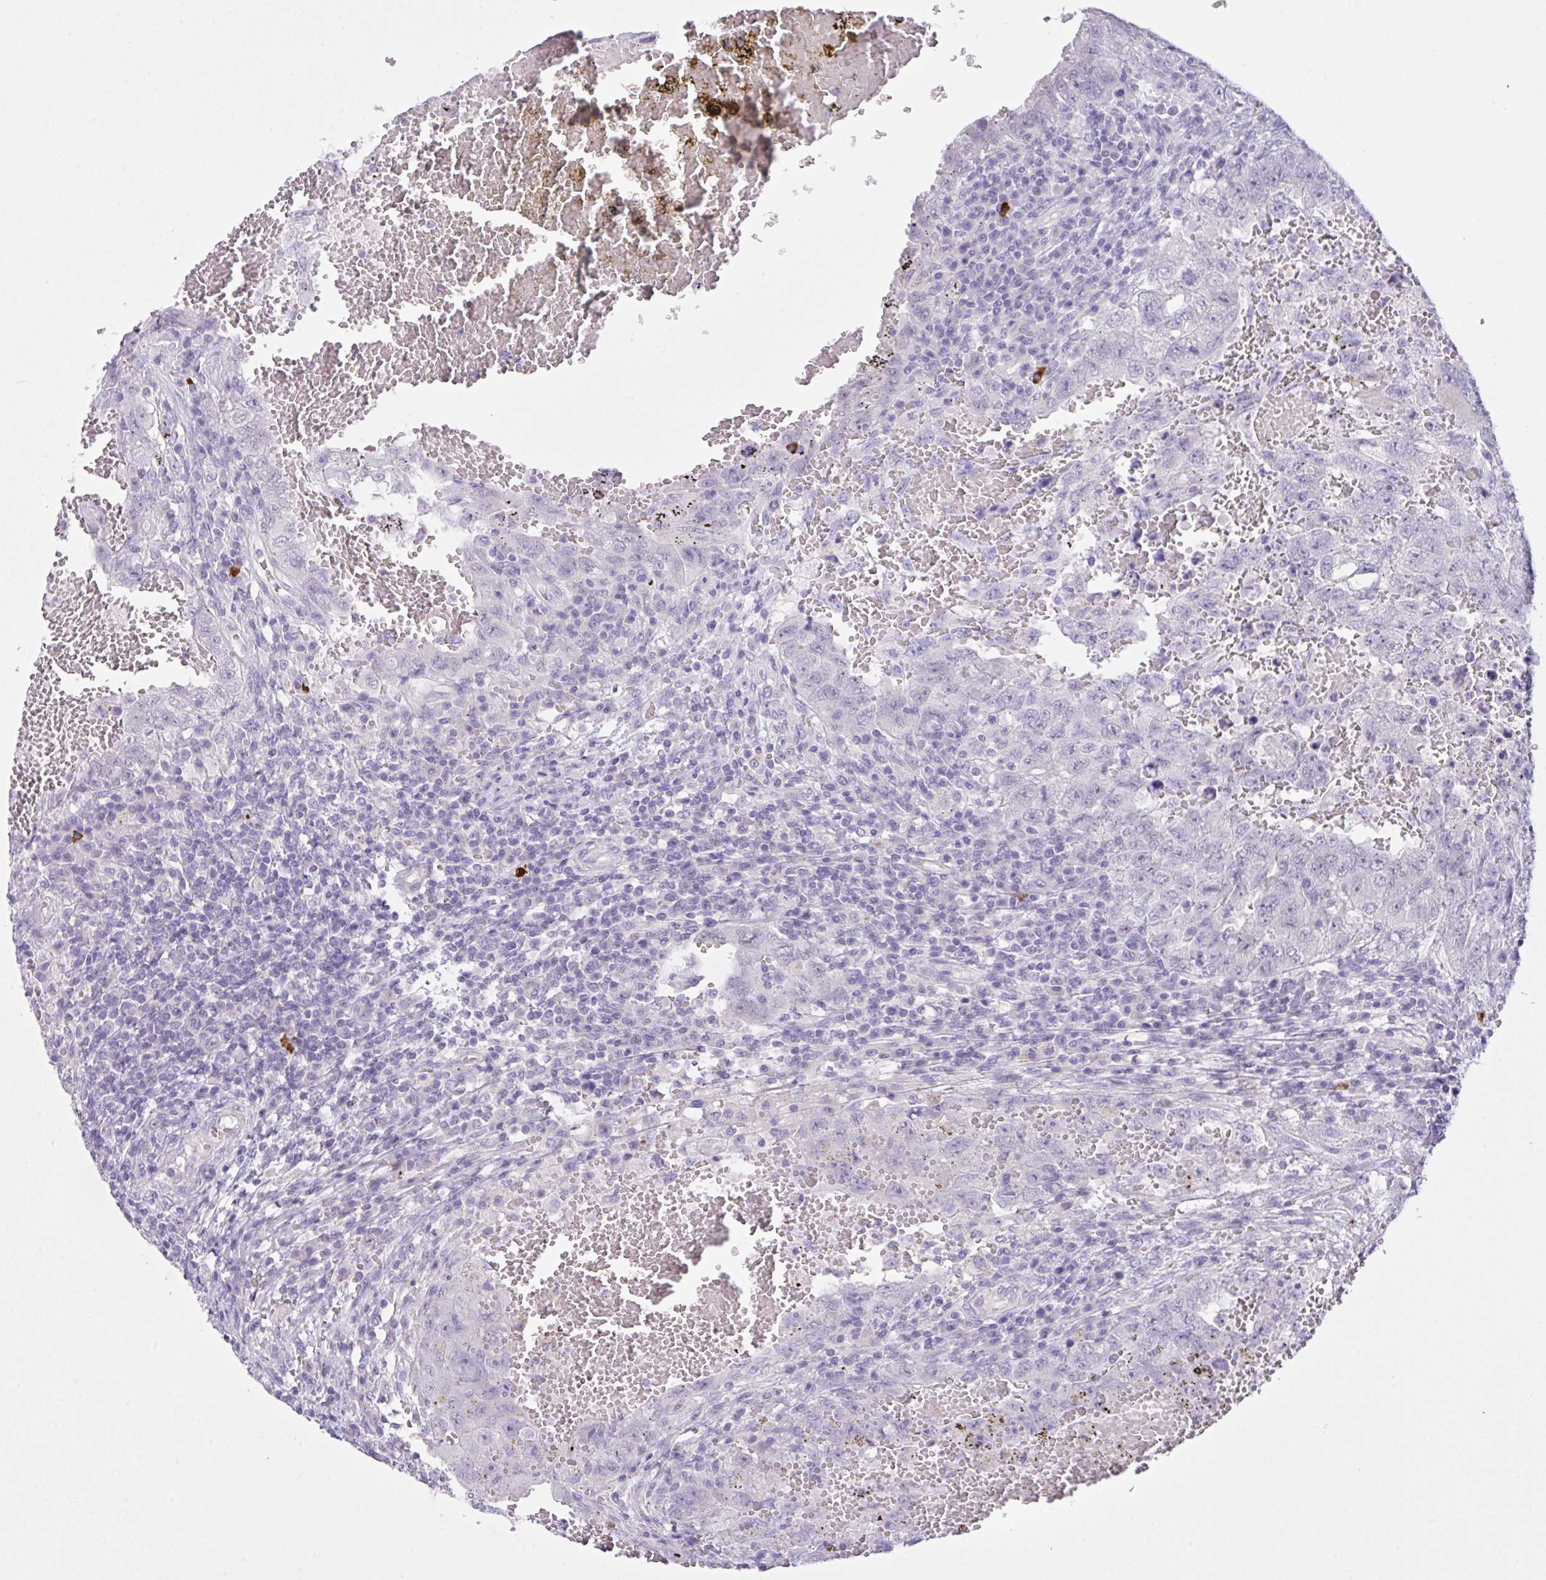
{"staining": {"intensity": "negative", "quantity": "none", "location": "none"}, "tissue": "testis cancer", "cell_type": "Tumor cells", "image_type": "cancer", "snomed": [{"axis": "morphology", "description": "Carcinoma, Embryonal, NOS"}, {"axis": "topography", "description": "Testis"}], "caption": "Histopathology image shows no protein staining in tumor cells of testis embryonal carcinoma tissue. The staining was performed using DAB to visualize the protein expression in brown, while the nuclei were stained in blue with hematoxylin (Magnification: 20x).", "gene": "CST11", "patient": {"sex": "male", "age": 26}}